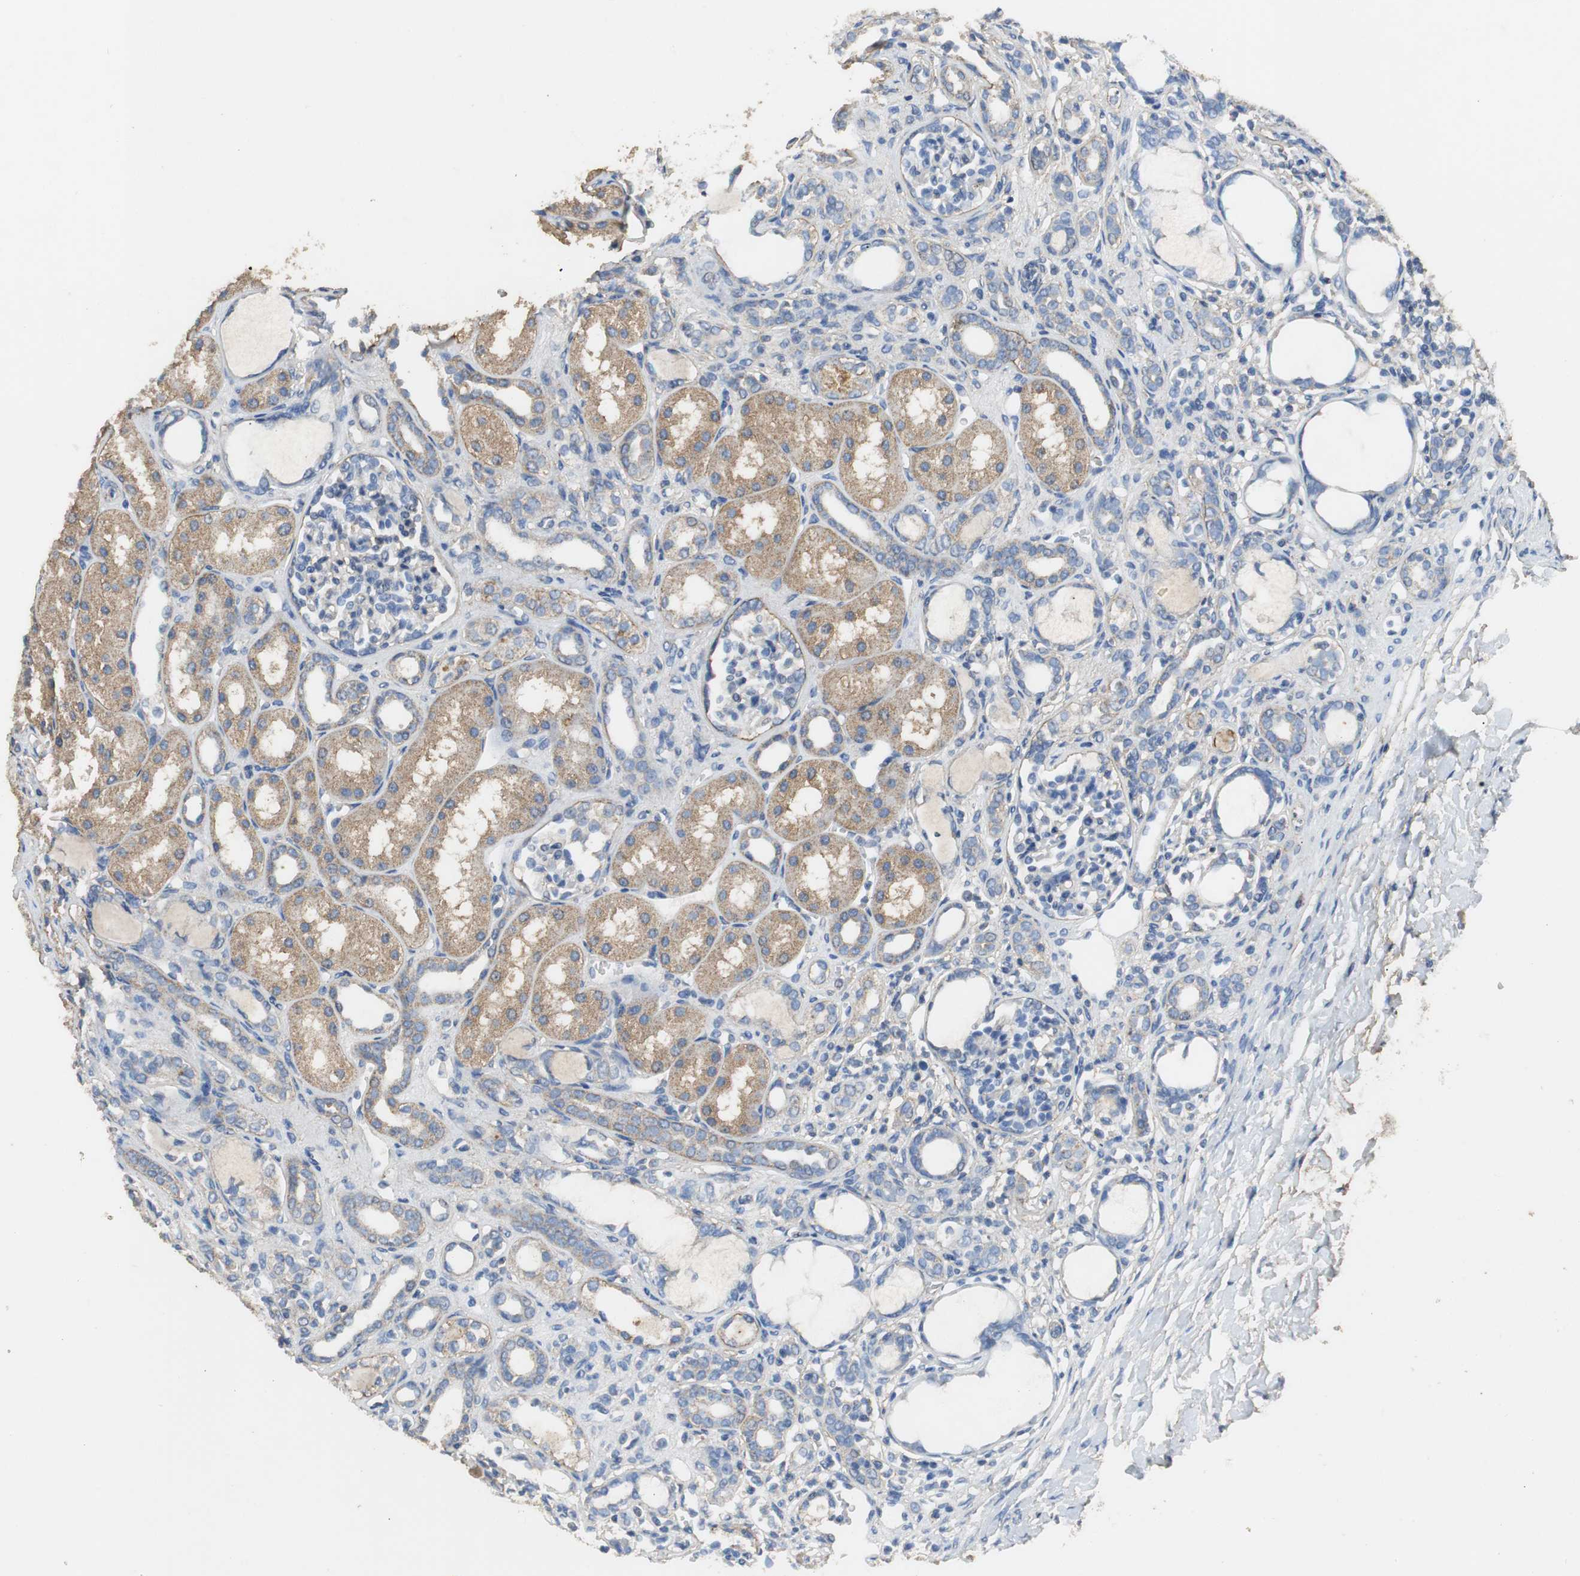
{"staining": {"intensity": "weak", "quantity": "25%-75%", "location": "cytoplasmic/membranous"}, "tissue": "kidney", "cell_type": "Cells in glomeruli", "image_type": "normal", "snomed": [{"axis": "morphology", "description": "Normal tissue, NOS"}, {"axis": "topography", "description": "Kidney"}], "caption": "Weak cytoplasmic/membranous staining for a protein is seen in about 25%-75% of cells in glomeruli of unremarkable kidney using IHC.", "gene": "VBP1", "patient": {"sex": "male", "age": 7}}